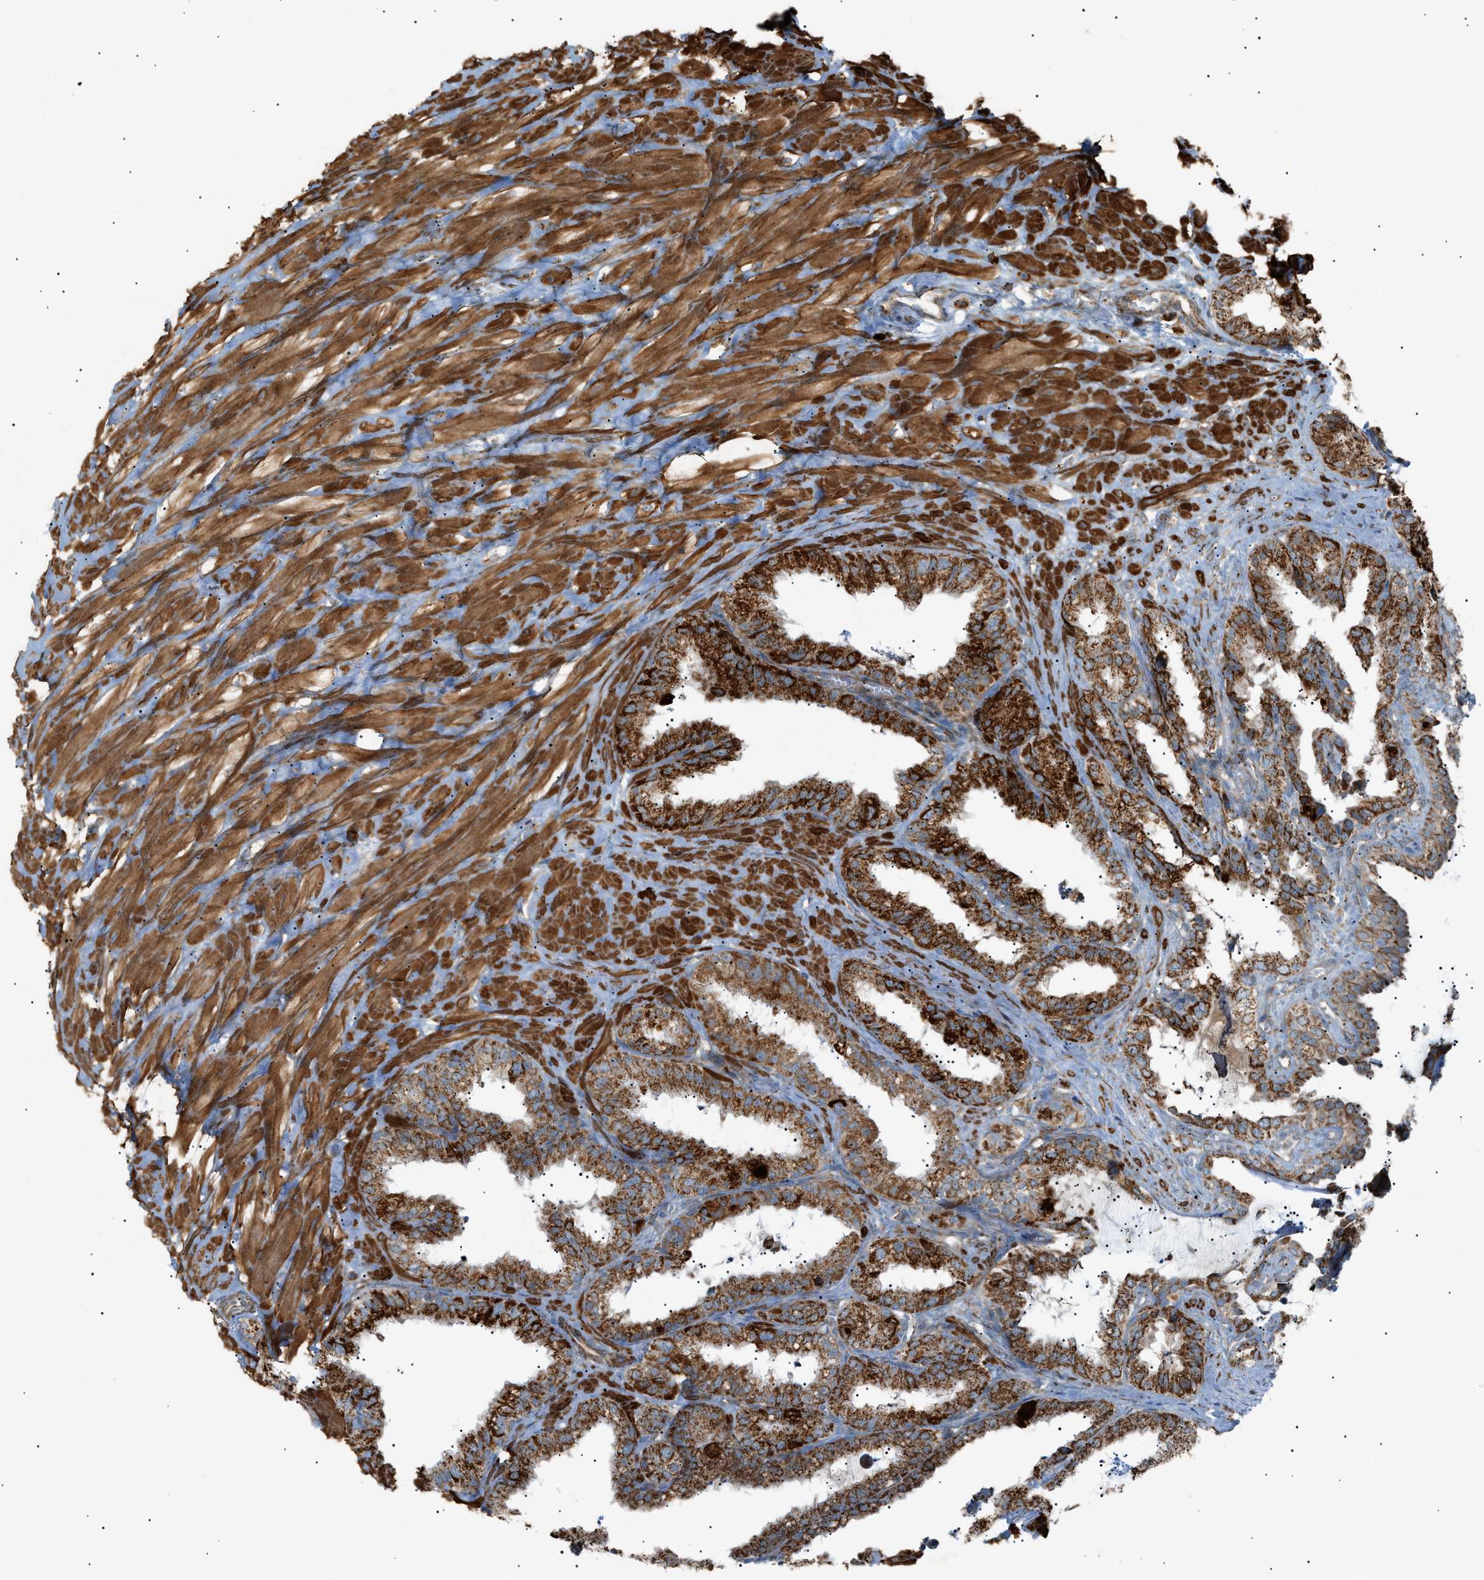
{"staining": {"intensity": "strong", "quantity": ">75%", "location": "cytoplasmic/membranous"}, "tissue": "seminal vesicle", "cell_type": "Glandular cells", "image_type": "normal", "snomed": [{"axis": "morphology", "description": "Normal tissue, NOS"}, {"axis": "topography", "description": "Seminal veicle"}], "caption": "Seminal vesicle stained with DAB IHC exhibits high levels of strong cytoplasmic/membranous expression in approximately >75% of glandular cells.", "gene": "C1GALT1C1", "patient": {"sex": "male", "age": 64}}